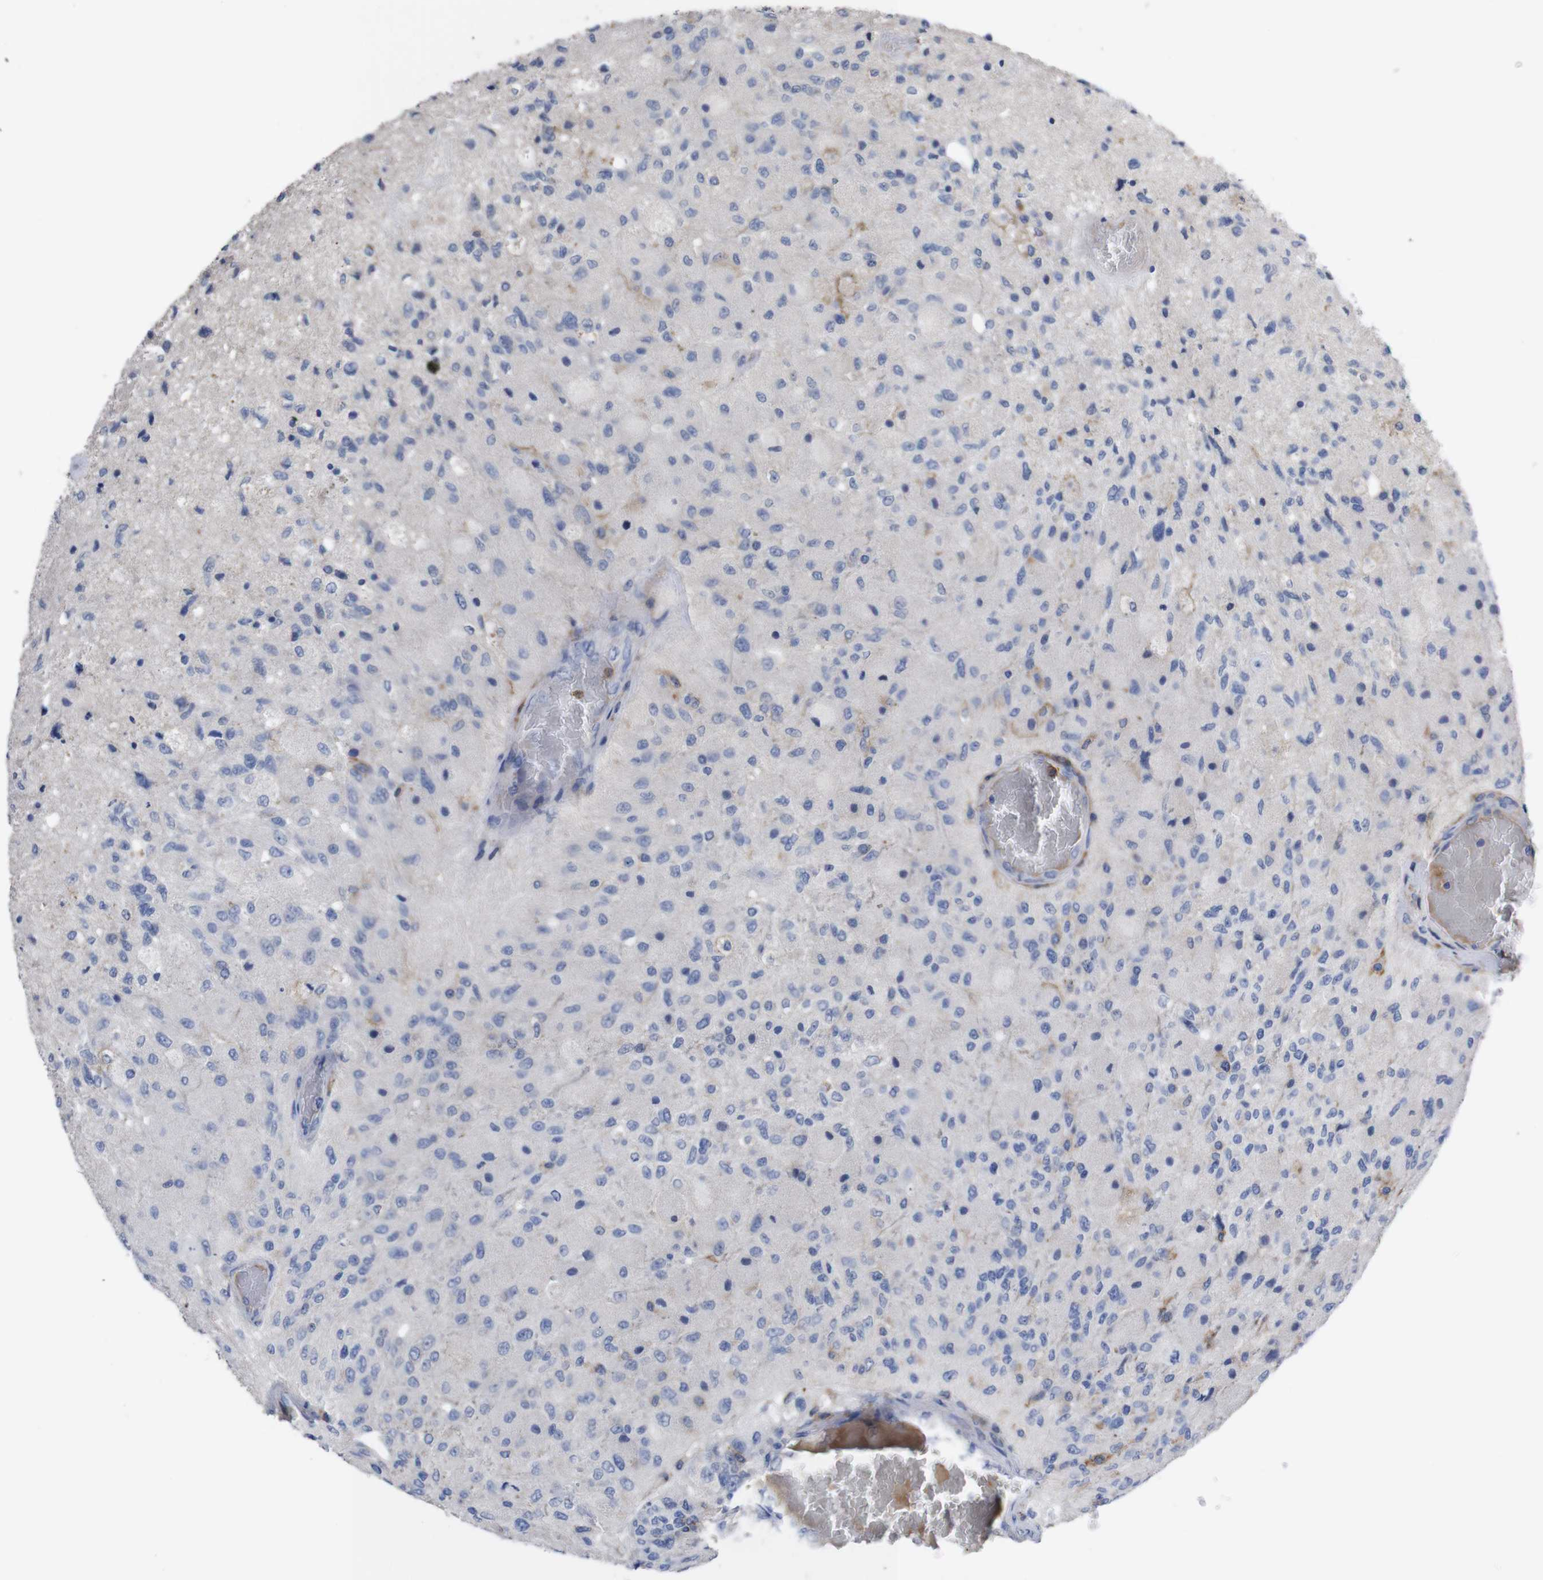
{"staining": {"intensity": "negative", "quantity": "none", "location": "none"}, "tissue": "glioma", "cell_type": "Tumor cells", "image_type": "cancer", "snomed": [{"axis": "morphology", "description": "Normal tissue, NOS"}, {"axis": "morphology", "description": "Glioma, malignant, High grade"}, {"axis": "topography", "description": "Cerebral cortex"}], "caption": "IHC histopathology image of neoplastic tissue: human glioma stained with DAB displays no significant protein positivity in tumor cells.", "gene": "C5AR1", "patient": {"sex": "male", "age": 77}}